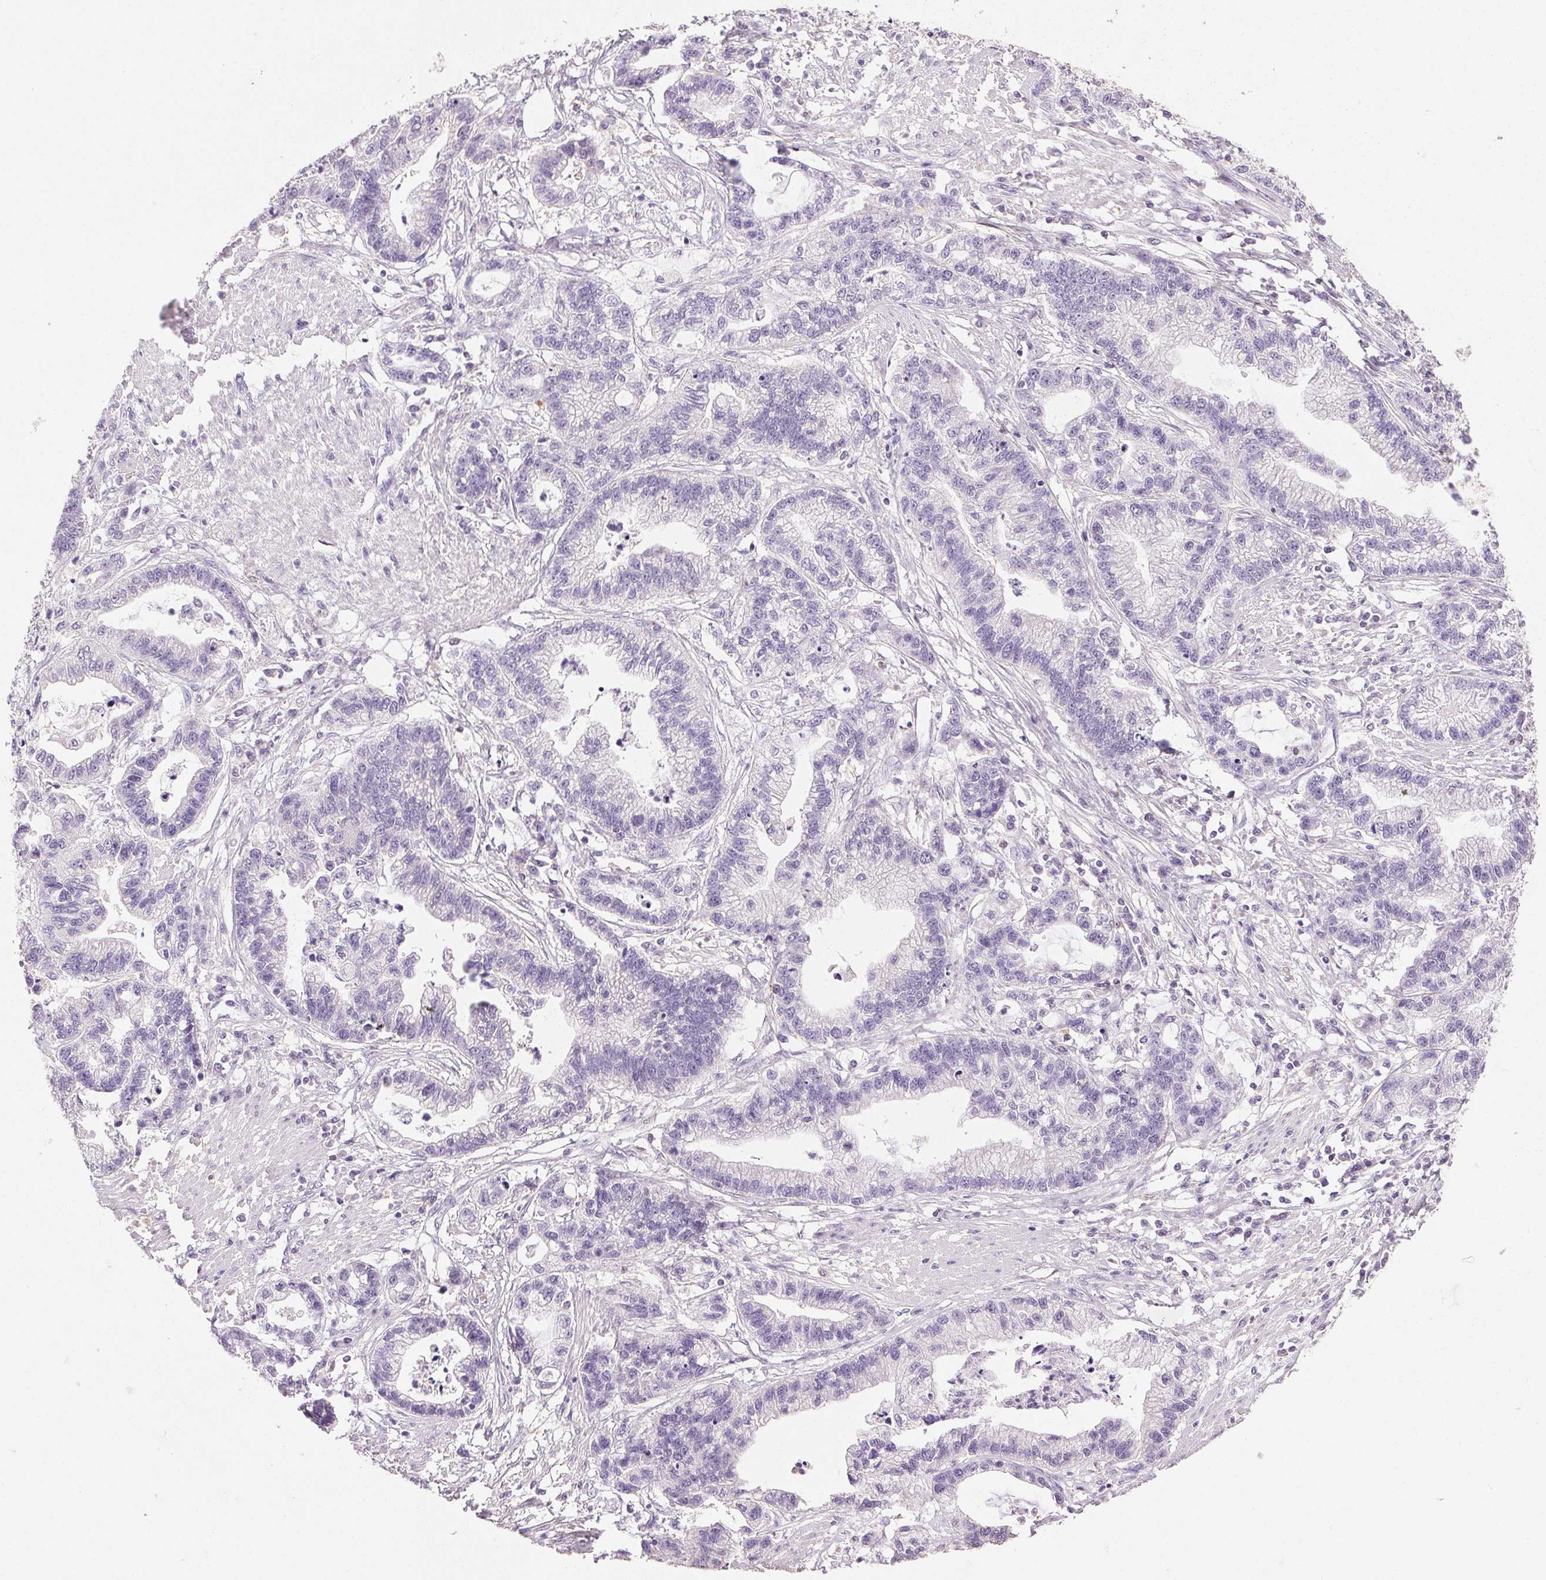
{"staining": {"intensity": "negative", "quantity": "none", "location": "none"}, "tissue": "stomach cancer", "cell_type": "Tumor cells", "image_type": "cancer", "snomed": [{"axis": "morphology", "description": "Adenocarcinoma, NOS"}, {"axis": "topography", "description": "Stomach"}], "caption": "An IHC histopathology image of adenocarcinoma (stomach) is shown. There is no staining in tumor cells of adenocarcinoma (stomach).", "gene": "AKAP5", "patient": {"sex": "male", "age": 83}}